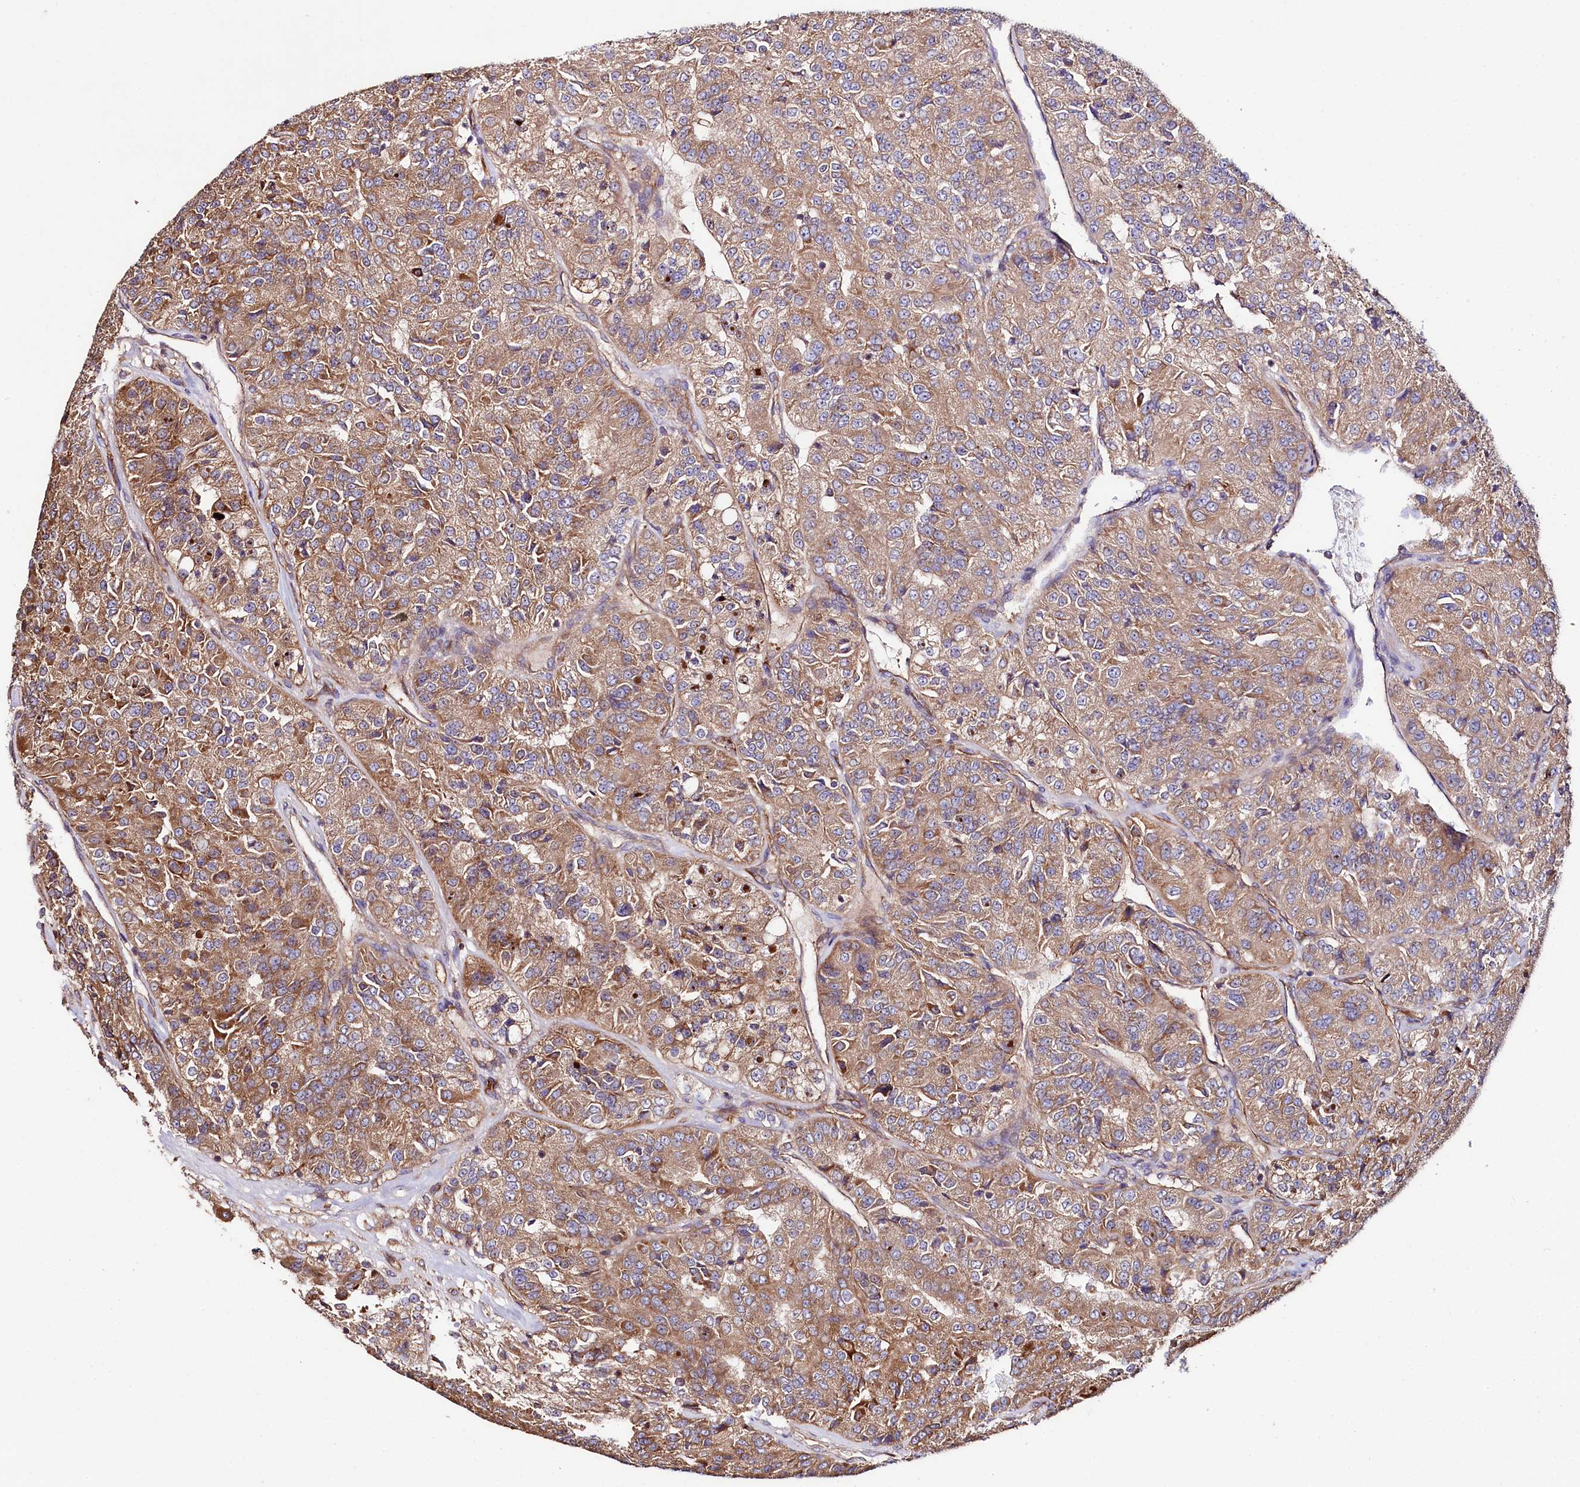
{"staining": {"intensity": "moderate", "quantity": ">75%", "location": "cytoplasmic/membranous"}, "tissue": "renal cancer", "cell_type": "Tumor cells", "image_type": "cancer", "snomed": [{"axis": "morphology", "description": "Adenocarcinoma, NOS"}, {"axis": "topography", "description": "Kidney"}], "caption": "The micrograph demonstrates immunohistochemical staining of adenocarcinoma (renal). There is moderate cytoplasmic/membranous expression is appreciated in about >75% of tumor cells.", "gene": "CEP295", "patient": {"sex": "female", "age": 63}}